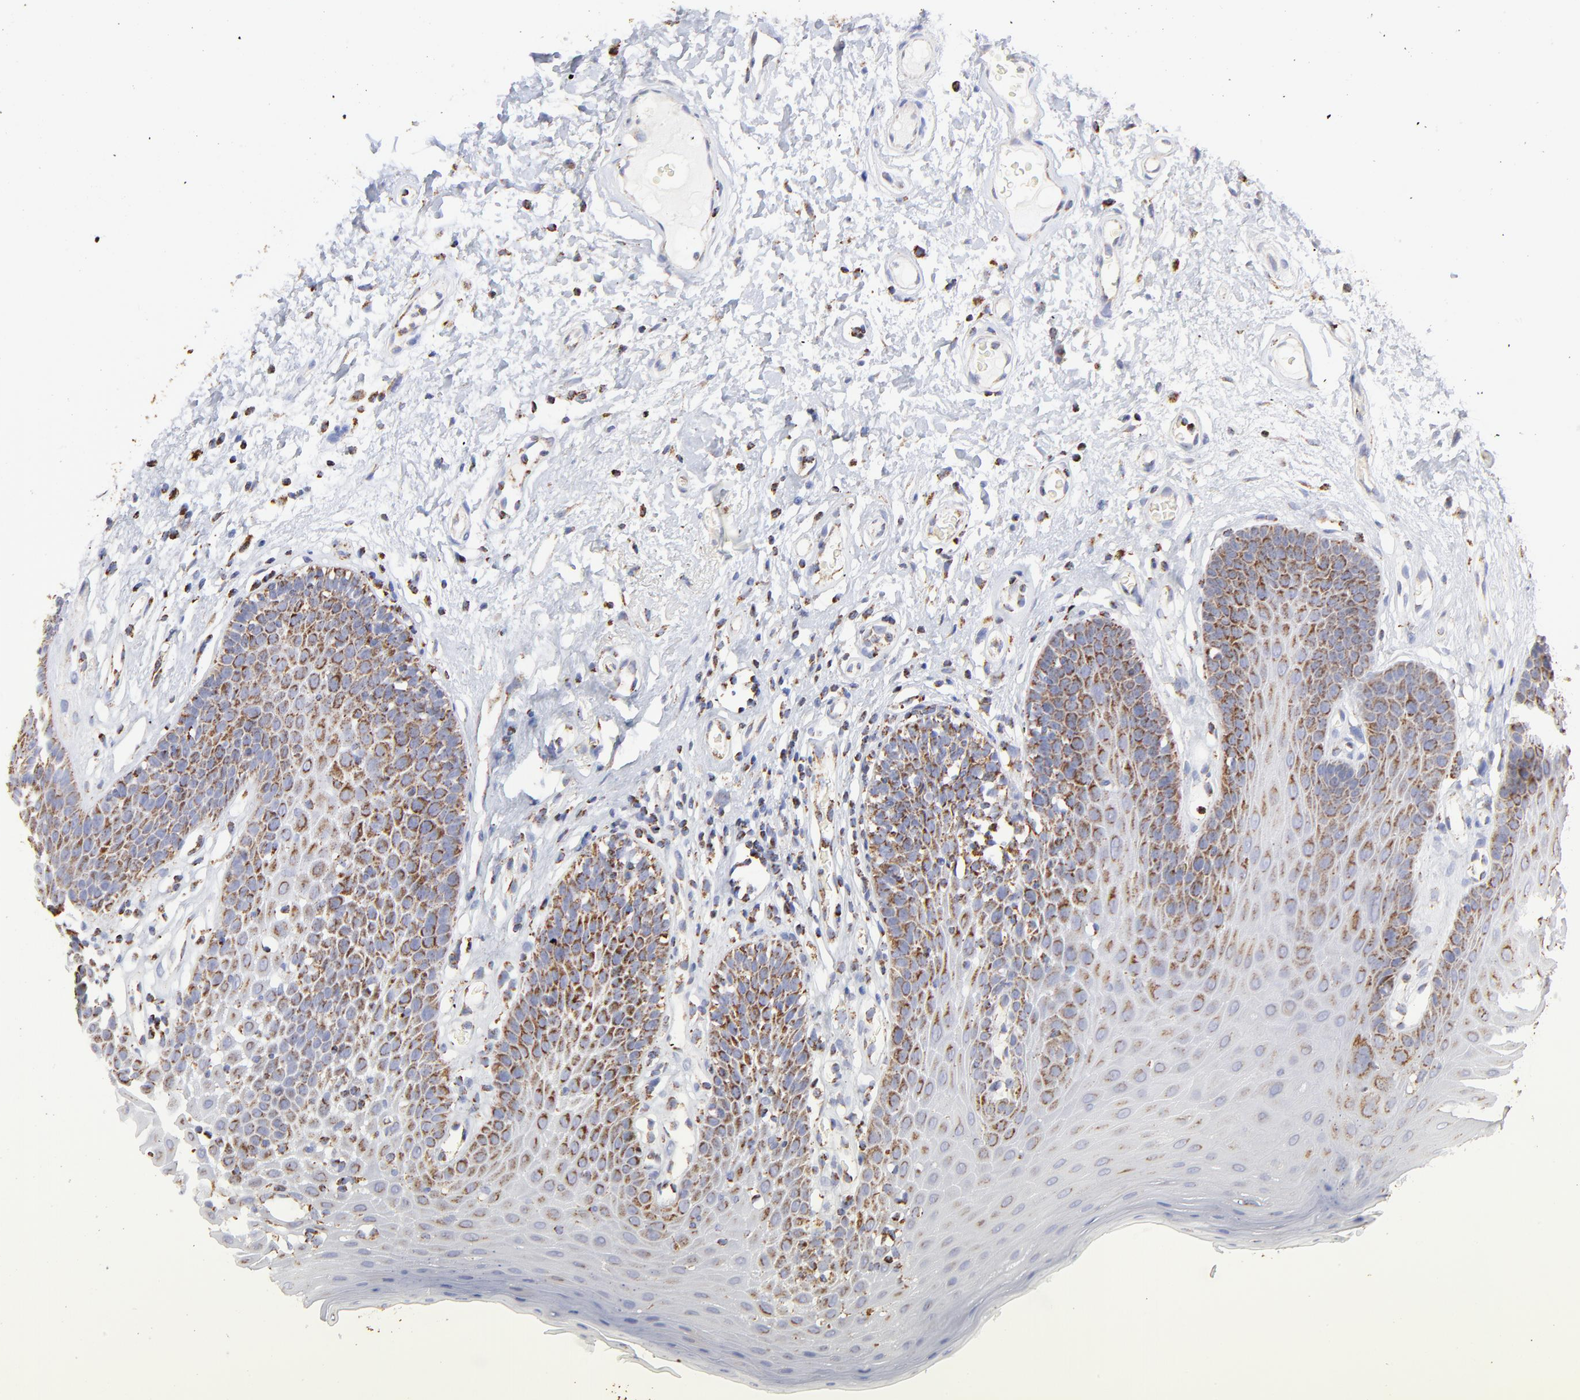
{"staining": {"intensity": "moderate", "quantity": ">75%", "location": "cytoplasmic/membranous"}, "tissue": "oral mucosa", "cell_type": "Squamous epithelial cells", "image_type": "normal", "snomed": [{"axis": "morphology", "description": "Normal tissue, NOS"}, {"axis": "morphology", "description": "Squamous cell carcinoma, NOS"}, {"axis": "topography", "description": "Skeletal muscle"}, {"axis": "topography", "description": "Oral tissue"}, {"axis": "topography", "description": "Head-Neck"}], "caption": "A brown stain highlights moderate cytoplasmic/membranous positivity of a protein in squamous epithelial cells of benign human oral mucosa.", "gene": "COX4I1", "patient": {"sex": "male", "age": 71}}